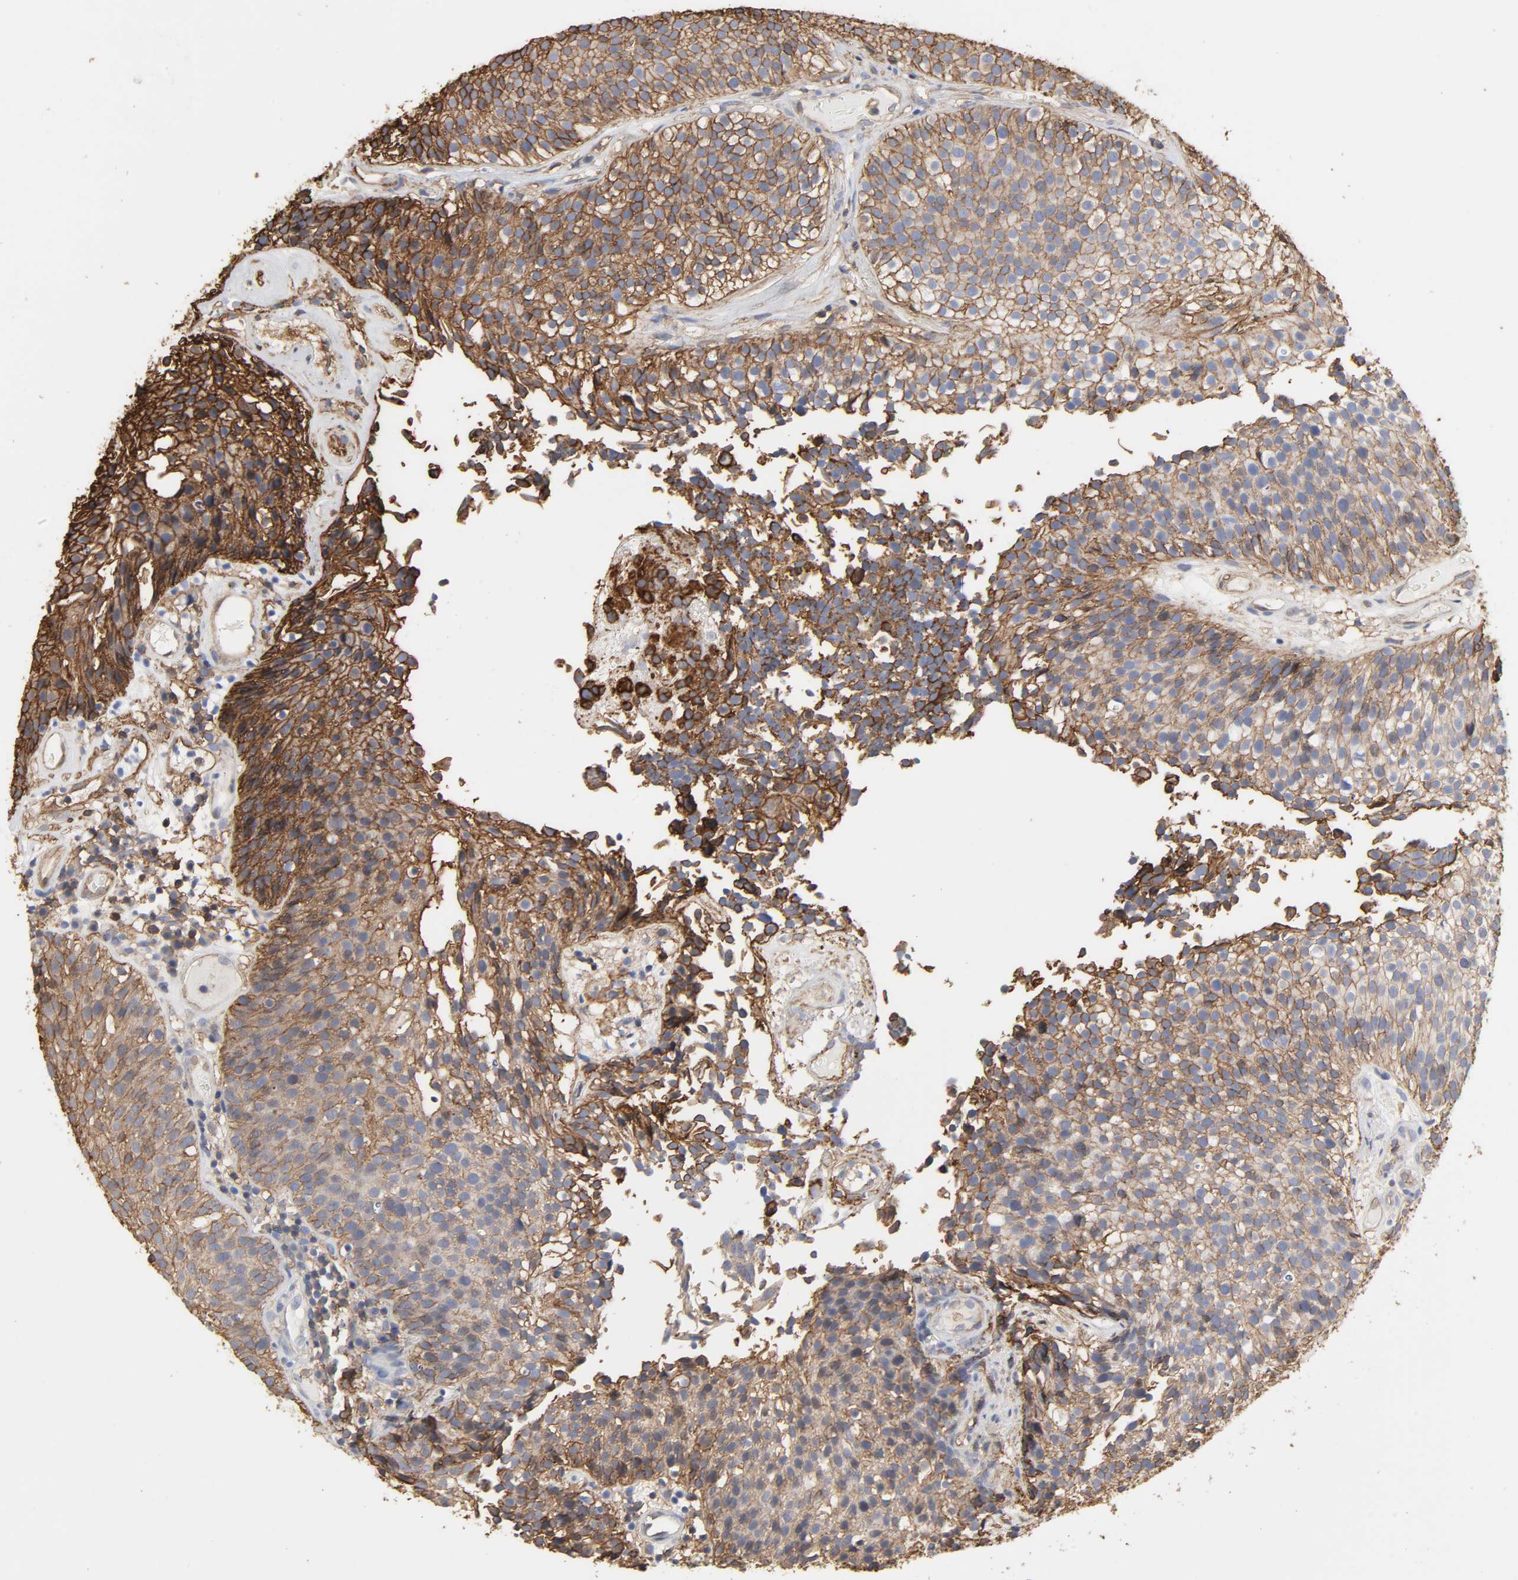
{"staining": {"intensity": "moderate", "quantity": ">75%", "location": "cytoplasmic/membranous"}, "tissue": "urothelial cancer", "cell_type": "Tumor cells", "image_type": "cancer", "snomed": [{"axis": "morphology", "description": "Urothelial carcinoma, Low grade"}, {"axis": "topography", "description": "Urinary bladder"}], "caption": "DAB (3,3'-diaminobenzidine) immunohistochemical staining of urothelial carcinoma (low-grade) demonstrates moderate cytoplasmic/membranous protein expression in about >75% of tumor cells. (DAB (3,3'-diaminobenzidine) IHC with brightfield microscopy, high magnification).", "gene": "ANXA2", "patient": {"sex": "male", "age": 85}}